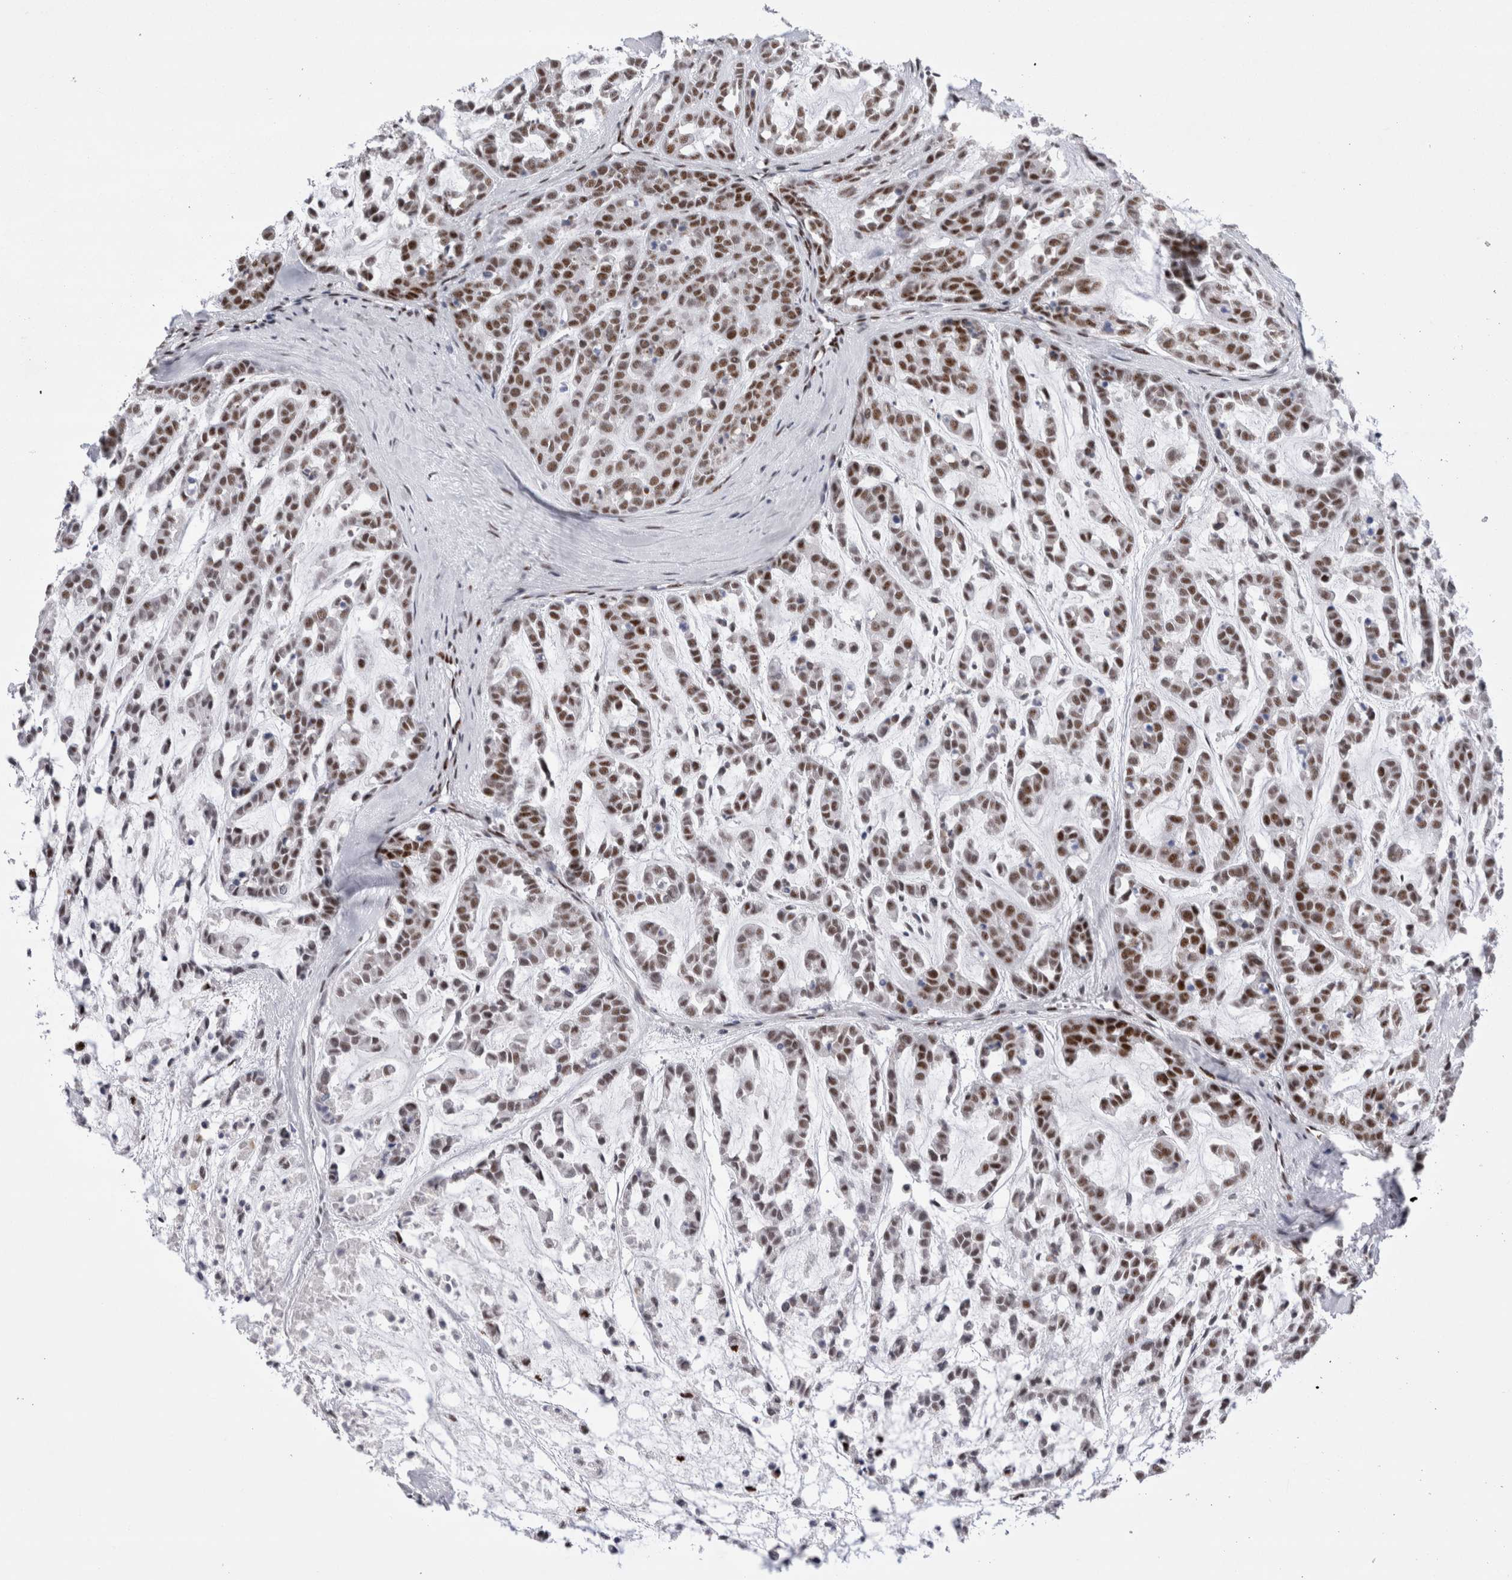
{"staining": {"intensity": "moderate", "quantity": ">75%", "location": "nuclear"}, "tissue": "head and neck cancer", "cell_type": "Tumor cells", "image_type": "cancer", "snomed": [{"axis": "morphology", "description": "Adenocarcinoma, NOS"}, {"axis": "morphology", "description": "Adenoma, NOS"}, {"axis": "topography", "description": "Head-Neck"}], "caption": "This is an image of immunohistochemistry staining of head and neck cancer, which shows moderate staining in the nuclear of tumor cells.", "gene": "RBM6", "patient": {"sex": "female", "age": 55}}